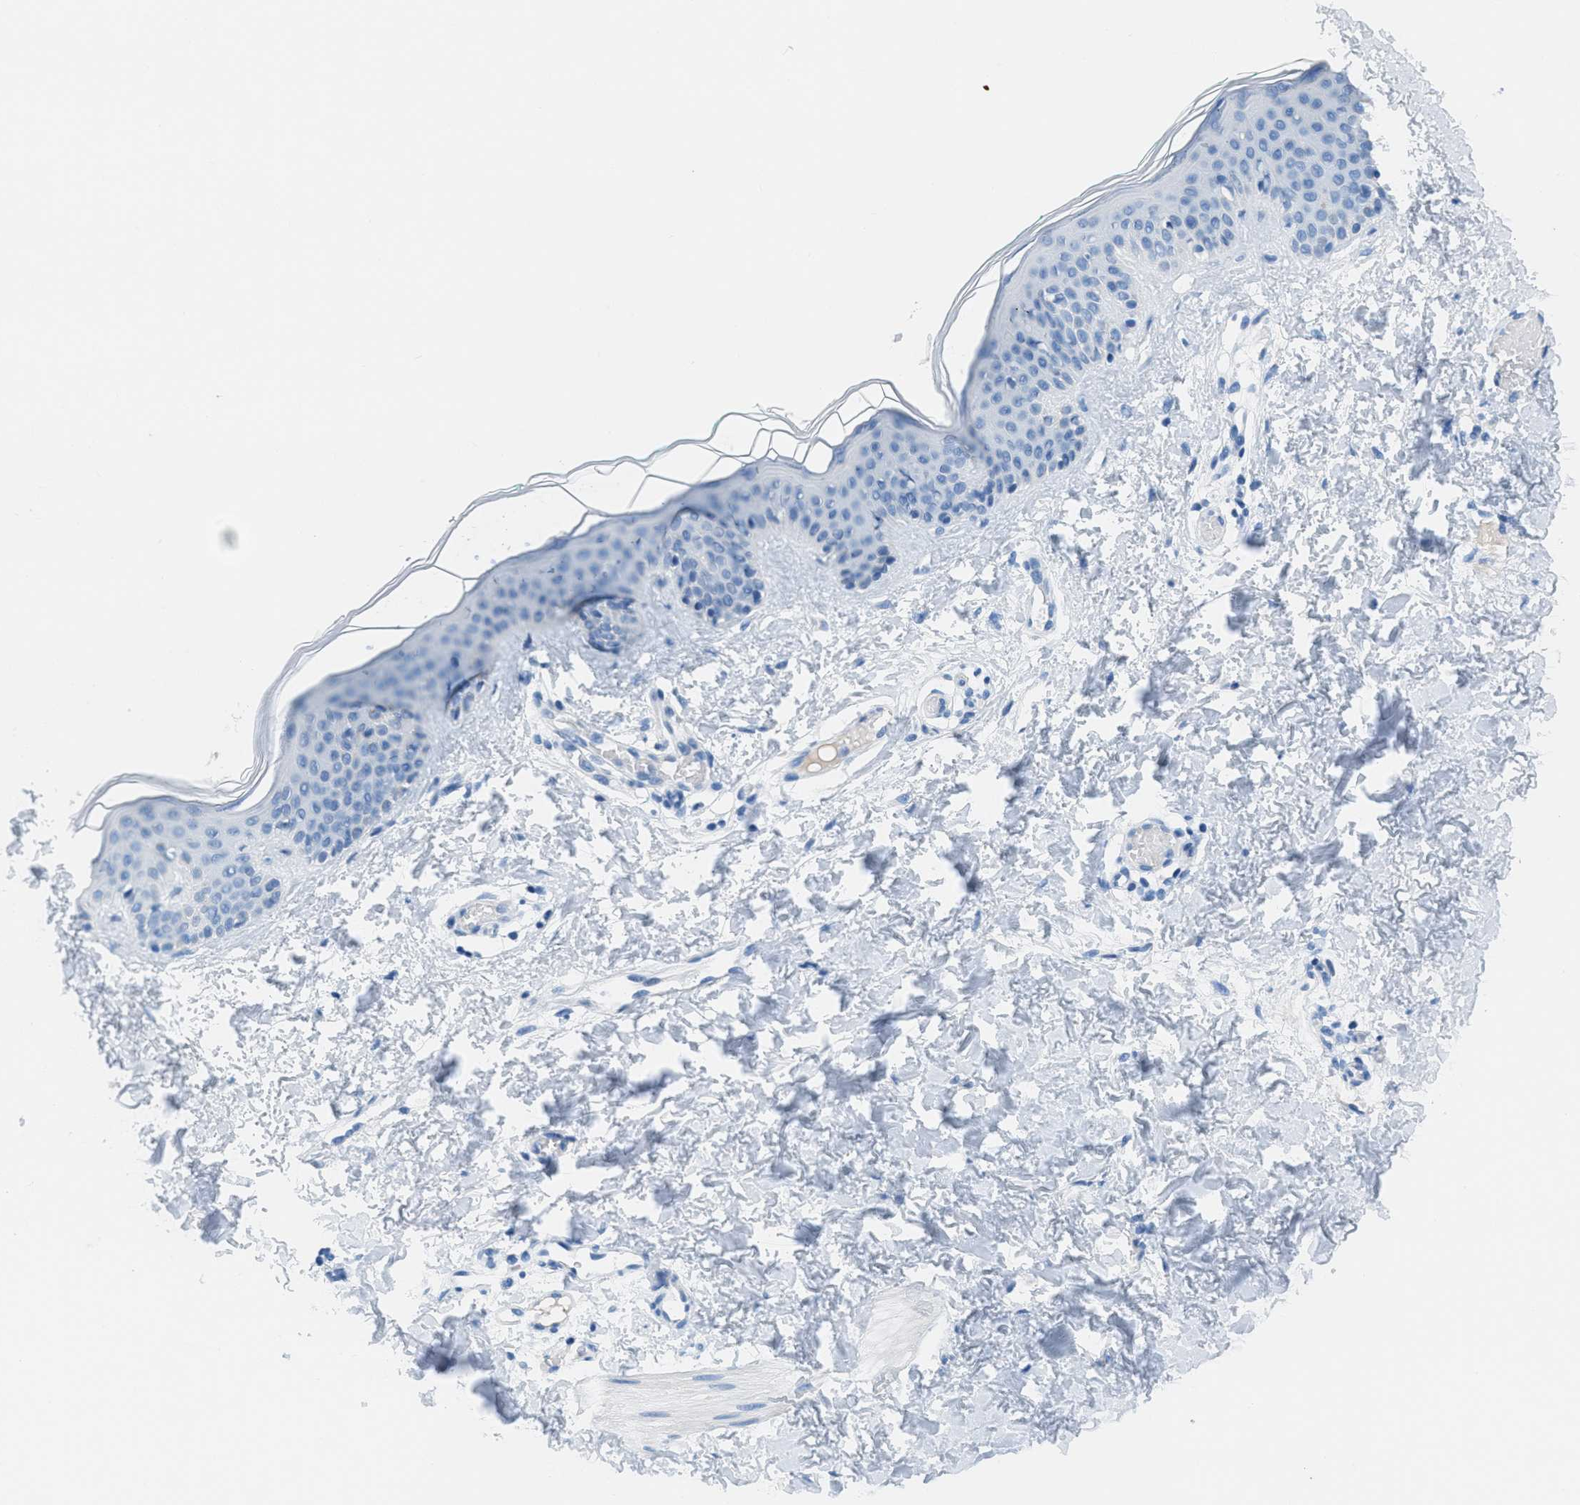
{"staining": {"intensity": "negative", "quantity": "none", "location": "none"}, "tissue": "skin", "cell_type": "Fibroblasts", "image_type": "normal", "snomed": [{"axis": "morphology", "description": "Normal tissue, NOS"}, {"axis": "topography", "description": "Skin"}], "caption": "High power microscopy image of an IHC image of normal skin, revealing no significant staining in fibroblasts. Brightfield microscopy of immunohistochemistry (IHC) stained with DAB (3,3'-diaminobenzidine) (brown) and hematoxylin (blue), captured at high magnification.", "gene": "MGARP", "patient": {"sex": "male", "age": 30}}